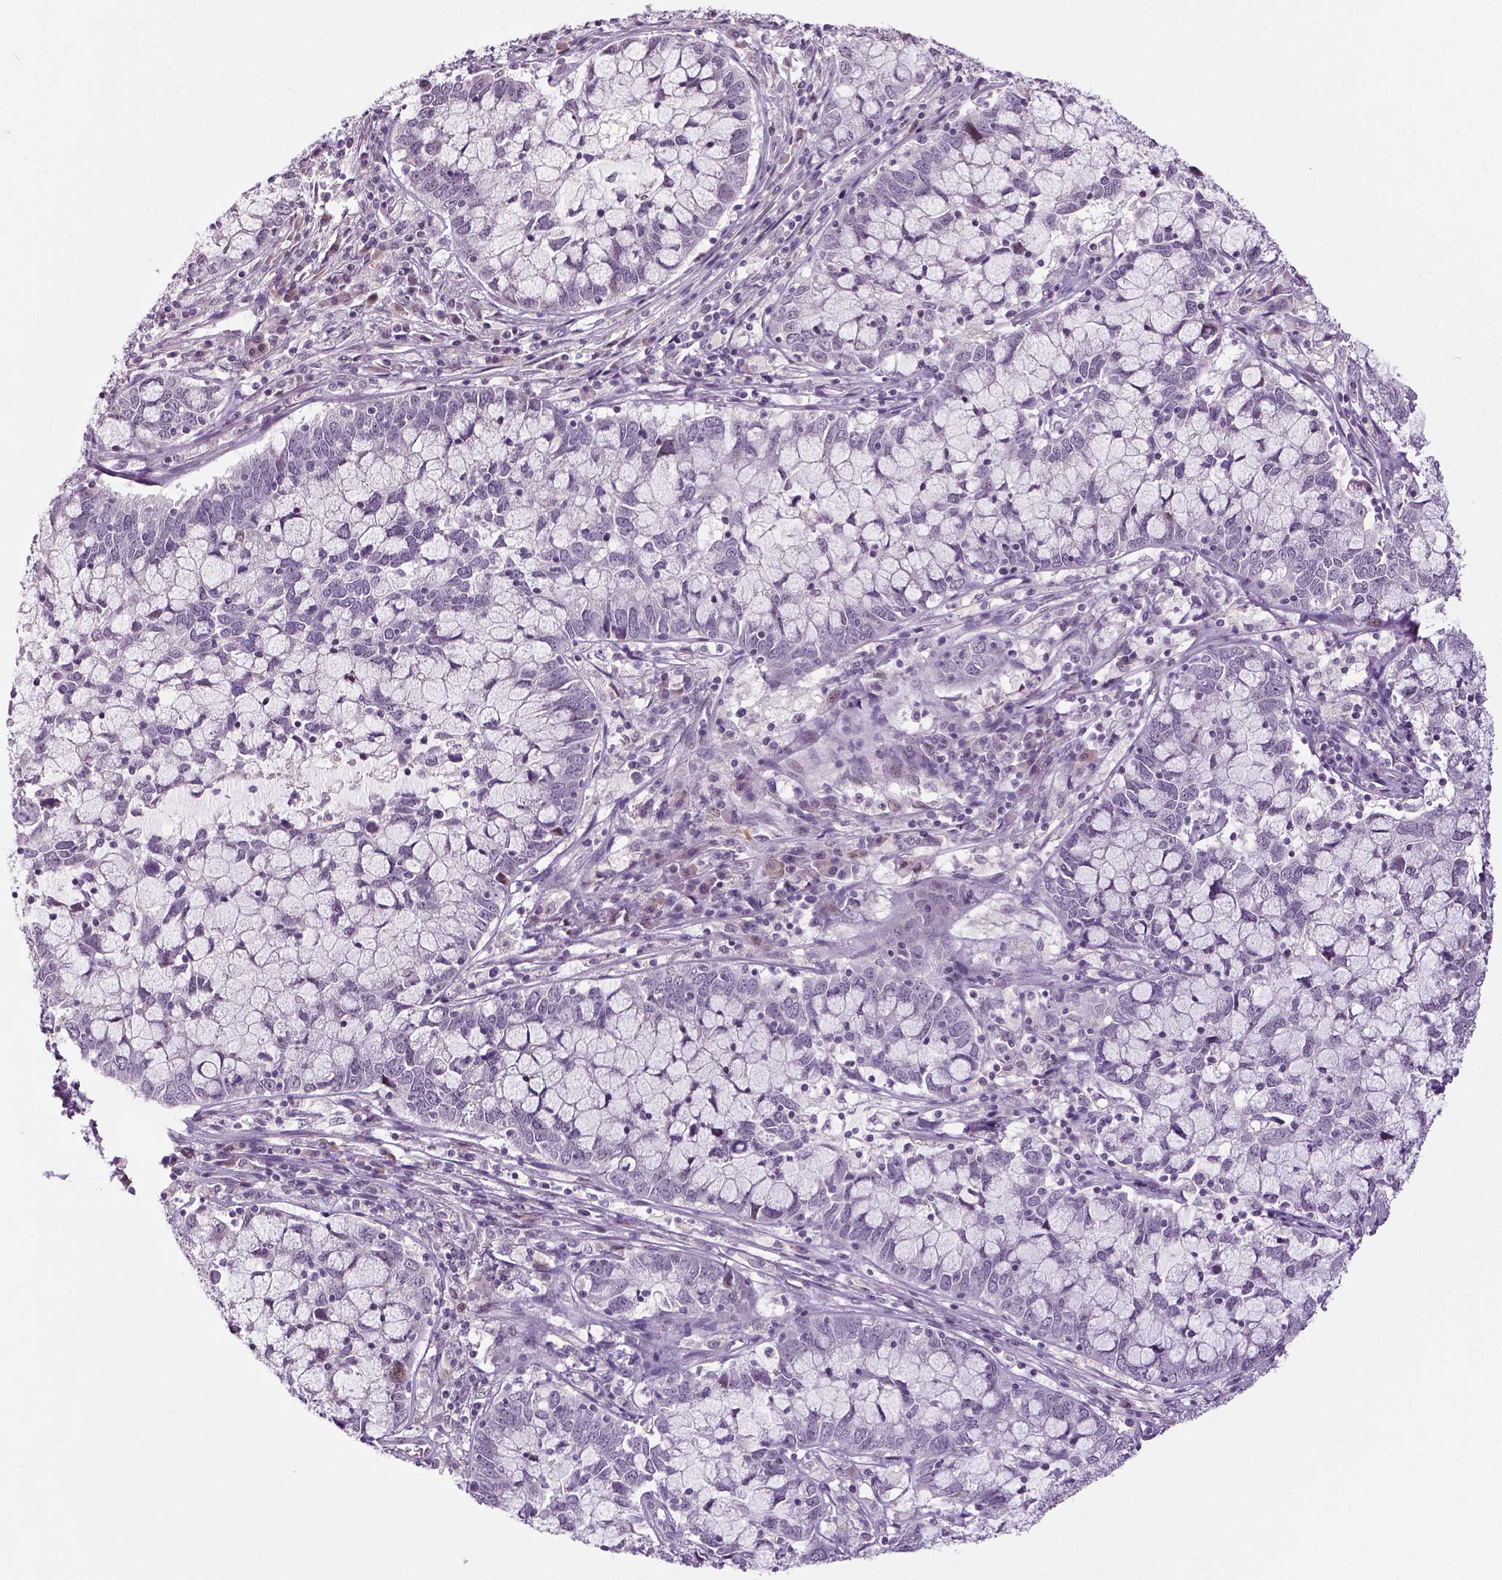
{"staining": {"intensity": "negative", "quantity": "none", "location": "none"}, "tissue": "cervical cancer", "cell_type": "Tumor cells", "image_type": "cancer", "snomed": [{"axis": "morphology", "description": "Adenocarcinoma, NOS"}, {"axis": "topography", "description": "Cervix"}], "caption": "A photomicrograph of human cervical cancer (adenocarcinoma) is negative for staining in tumor cells.", "gene": "NECAB1", "patient": {"sex": "female", "age": 40}}